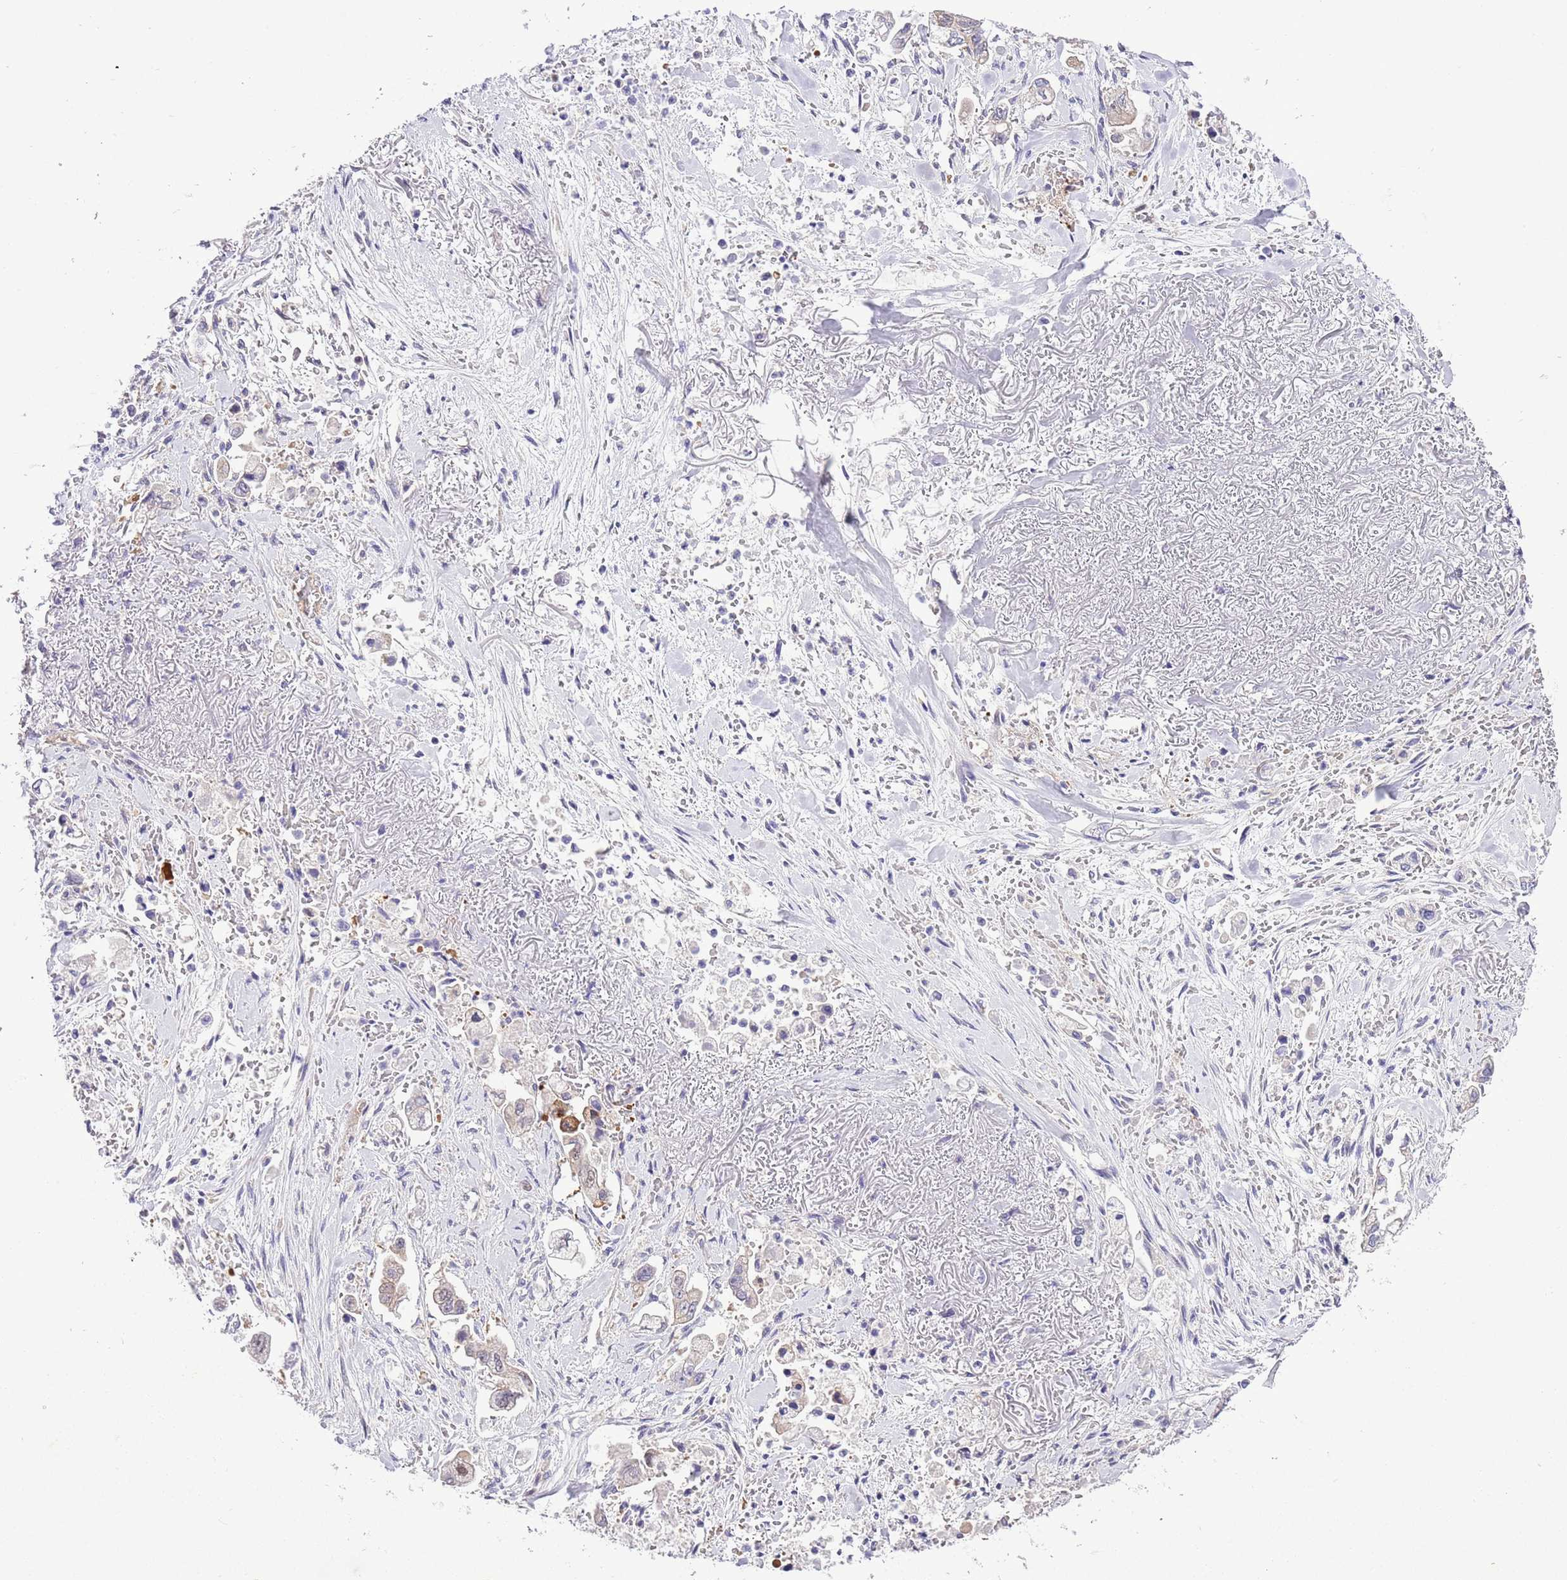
{"staining": {"intensity": "weak", "quantity": "<25%", "location": "cytoplasmic/membranous"}, "tissue": "stomach cancer", "cell_type": "Tumor cells", "image_type": "cancer", "snomed": [{"axis": "morphology", "description": "Adenocarcinoma, NOS"}, {"axis": "topography", "description": "Stomach"}], "caption": "High magnification brightfield microscopy of stomach cancer (adenocarcinoma) stained with DAB (3,3'-diaminobenzidine) (brown) and counterstained with hematoxylin (blue): tumor cells show no significant positivity.", "gene": "PRR32", "patient": {"sex": "male", "age": 62}}